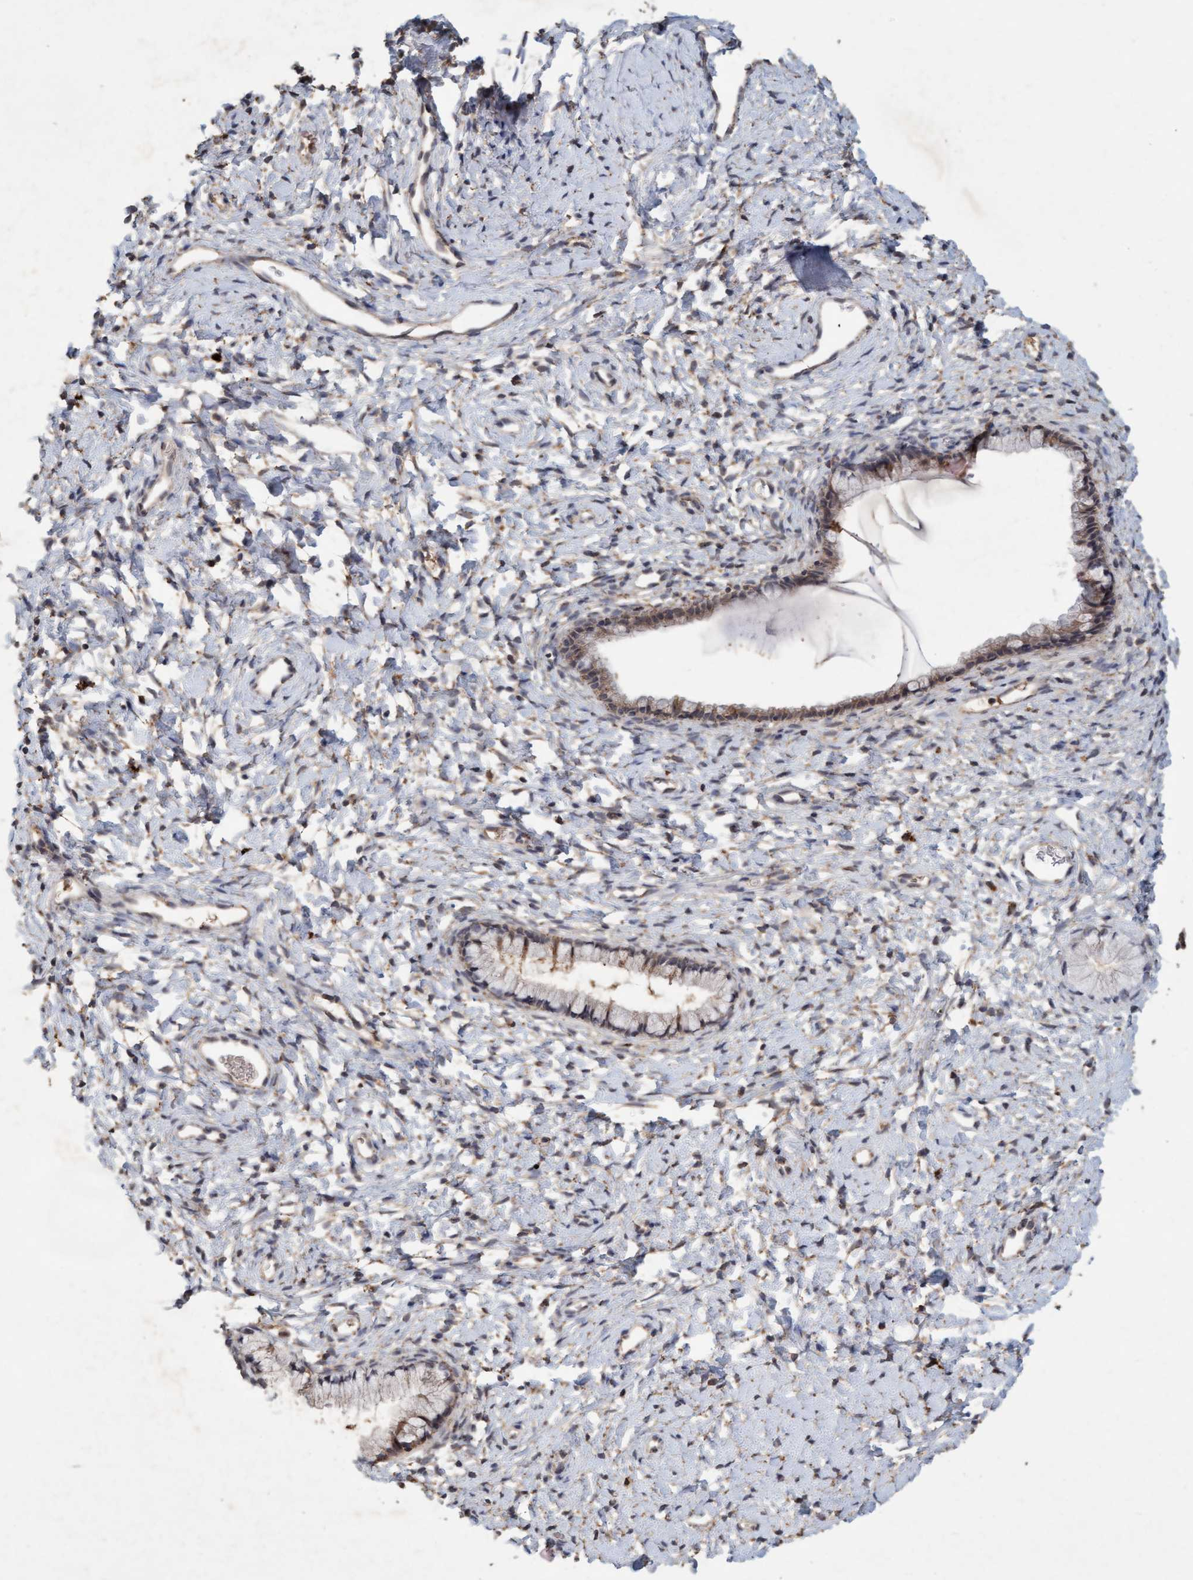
{"staining": {"intensity": "weak", "quantity": "25%-75%", "location": "cytoplasmic/membranous"}, "tissue": "cervix", "cell_type": "Glandular cells", "image_type": "normal", "snomed": [{"axis": "morphology", "description": "Normal tissue, NOS"}, {"axis": "topography", "description": "Cervix"}], "caption": "An immunohistochemistry histopathology image of benign tissue is shown. Protein staining in brown labels weak cytoplasmic/membranous positivity in cervix within glandular cells. (Brightfield microscopy of DAB IHC at high magnification).", "gene": "VSIG8", "patient": {"sex": "female", "age": 72}}